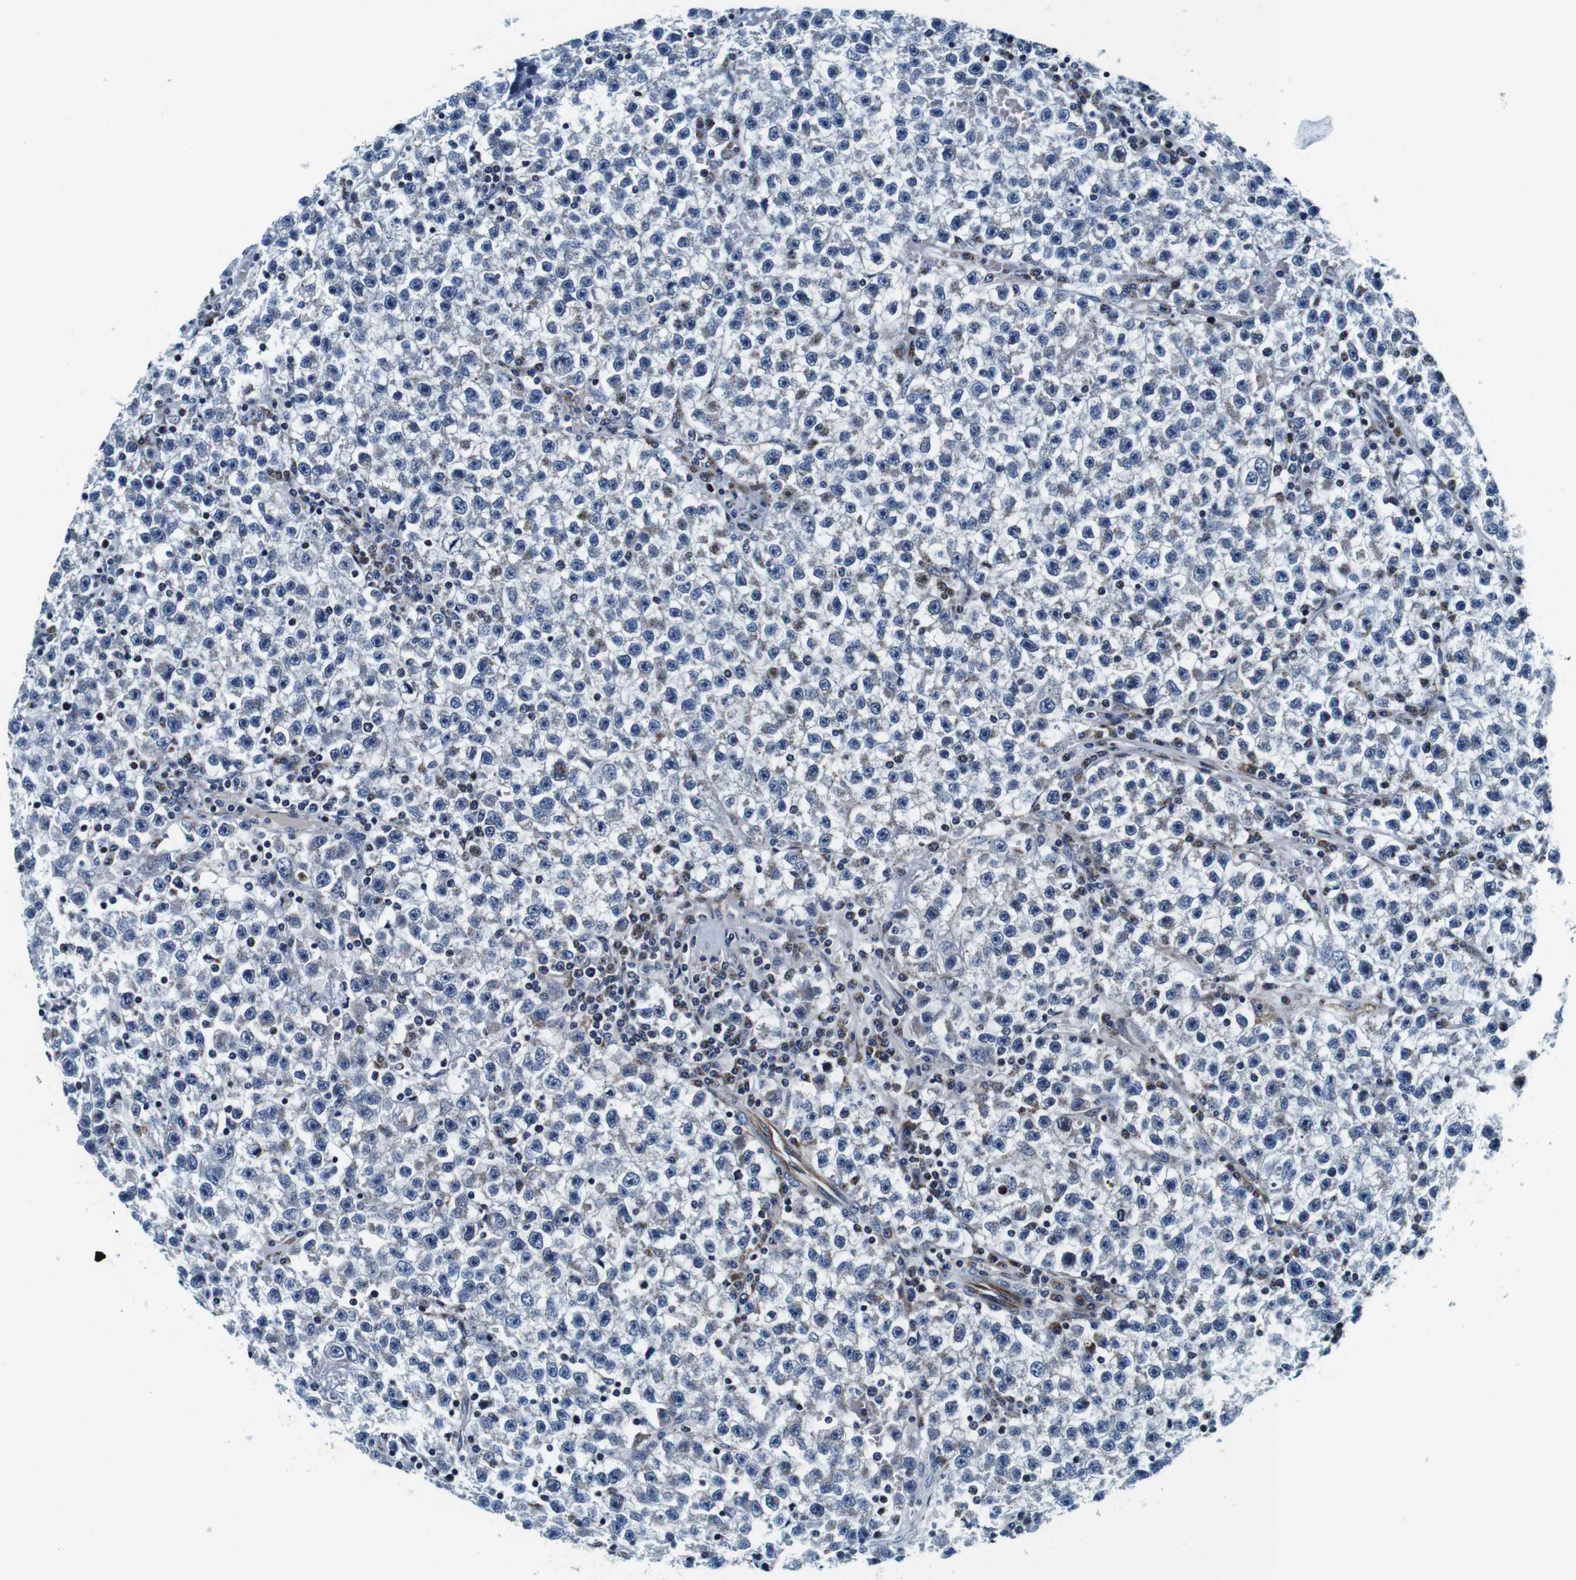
{"staining": {"intensity": "weak", "quantity": "<25%", "location": "cytoplasmic/membranous"}, "tissue": "testis cancer", "cell_type": "Tumor cells", "image_type": "cancer", "snomed": [{"axis": "morphology", "description": "Seminoma, NOS"}, {"axis": "topography", "description": "Testis"}], "caption": "Testis seminoma stained for a protein using immunohistochemistry (IHC) demonstrates no expression tumor cells.", "gene": "FAR2", "patient": {"sex": "male", "age": 22}}